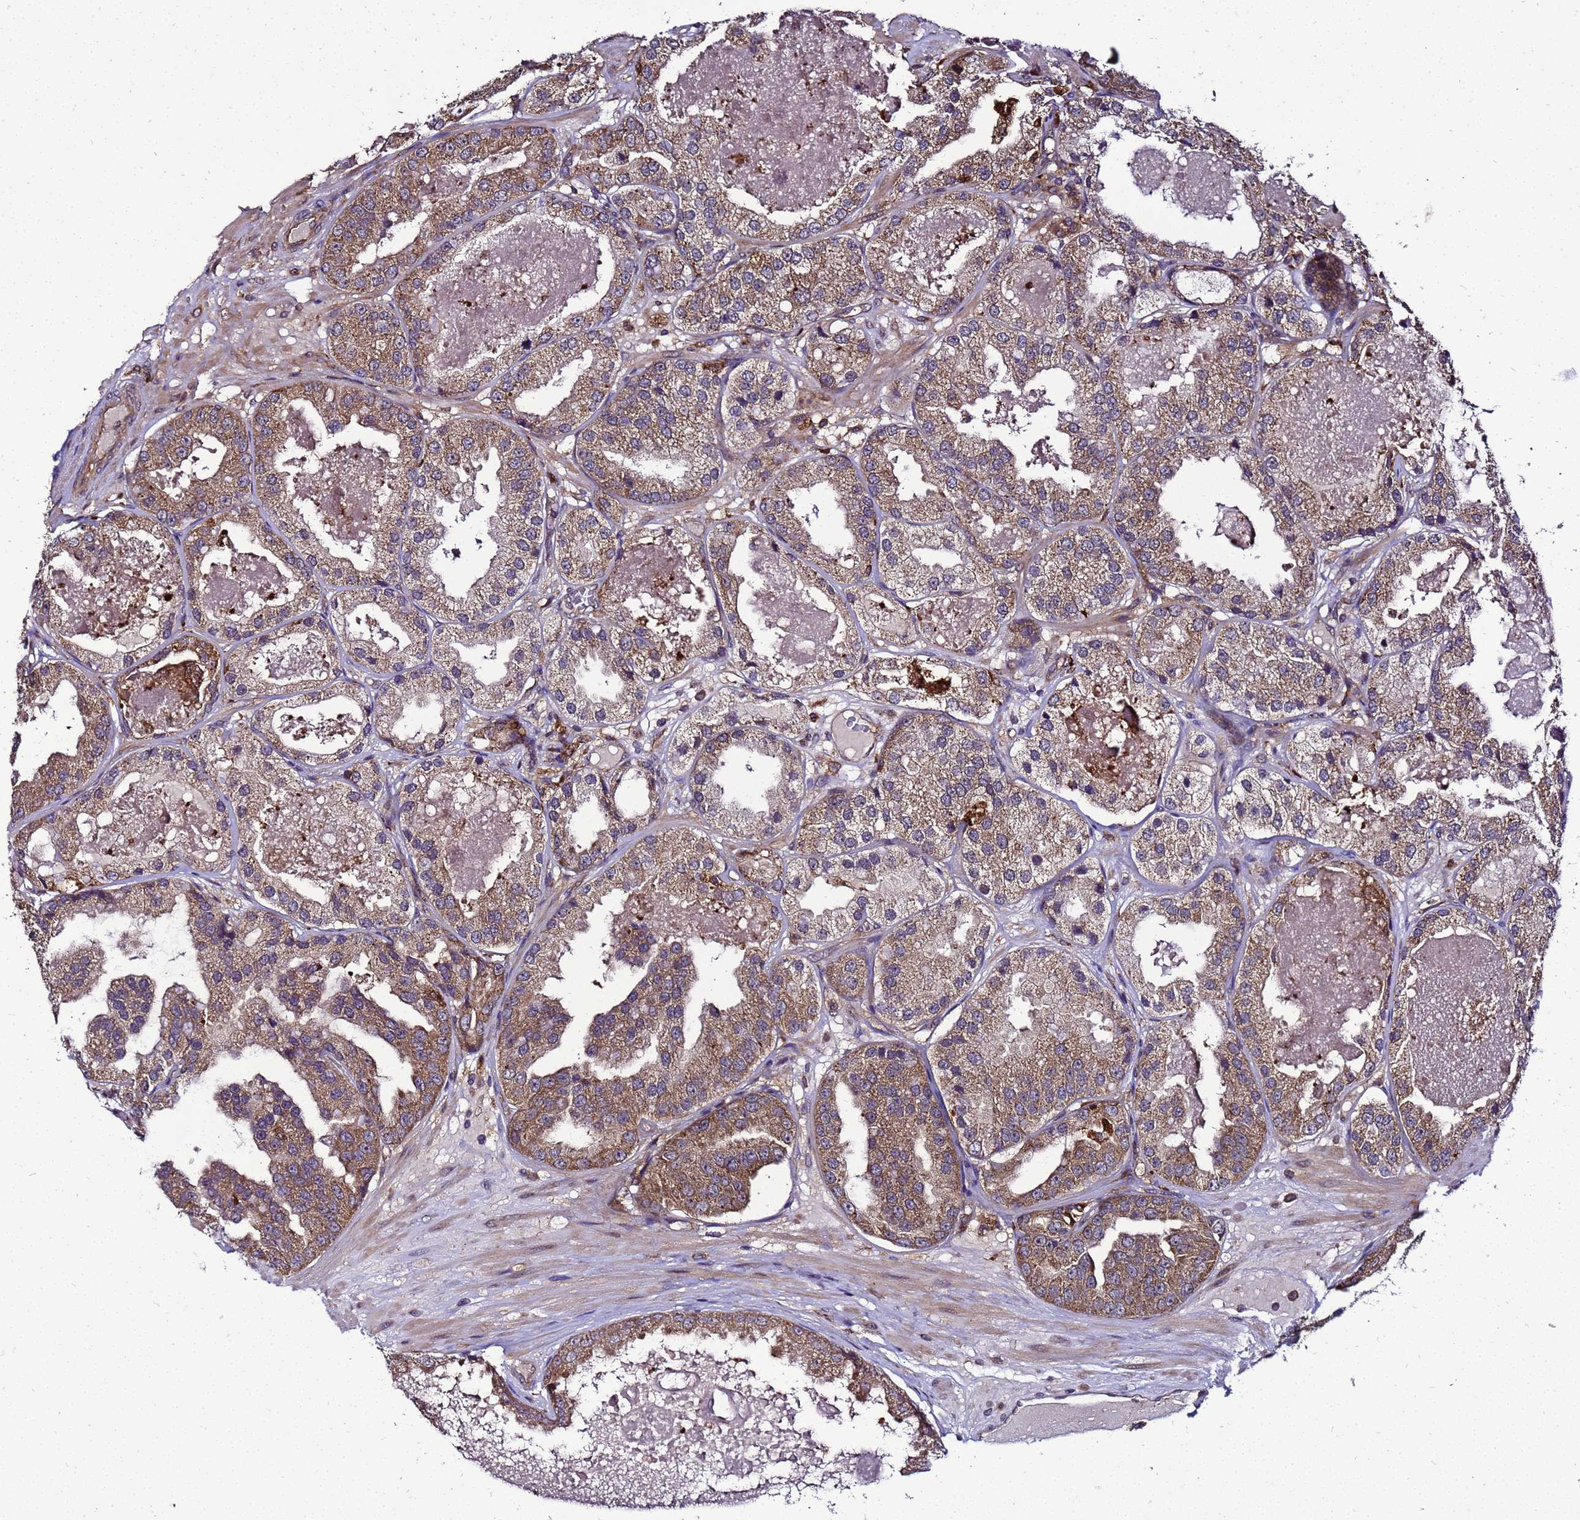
{"staining": {"intensity": "moderate", "quantity": ">75%", "location": "cytoplasmic/membranous"}, "tissue": "prostate cancer", "cell_type": "Tumor cells", "image_type": "cancer", "snomed": [{"axis": "morphology", "description": "Adenocarcinoma, High grade"}, {"axis": "topography", "description": "Prostate"}], "caption": "This micrograph displays IHC staining of prostate high-grade adenocarcinoma, with medium moderate cytoplasmic/membranous staining in approximately >75% of tumor cells.", "gene": "TRABD", "patient": {"sex": "male", "age": 63}}